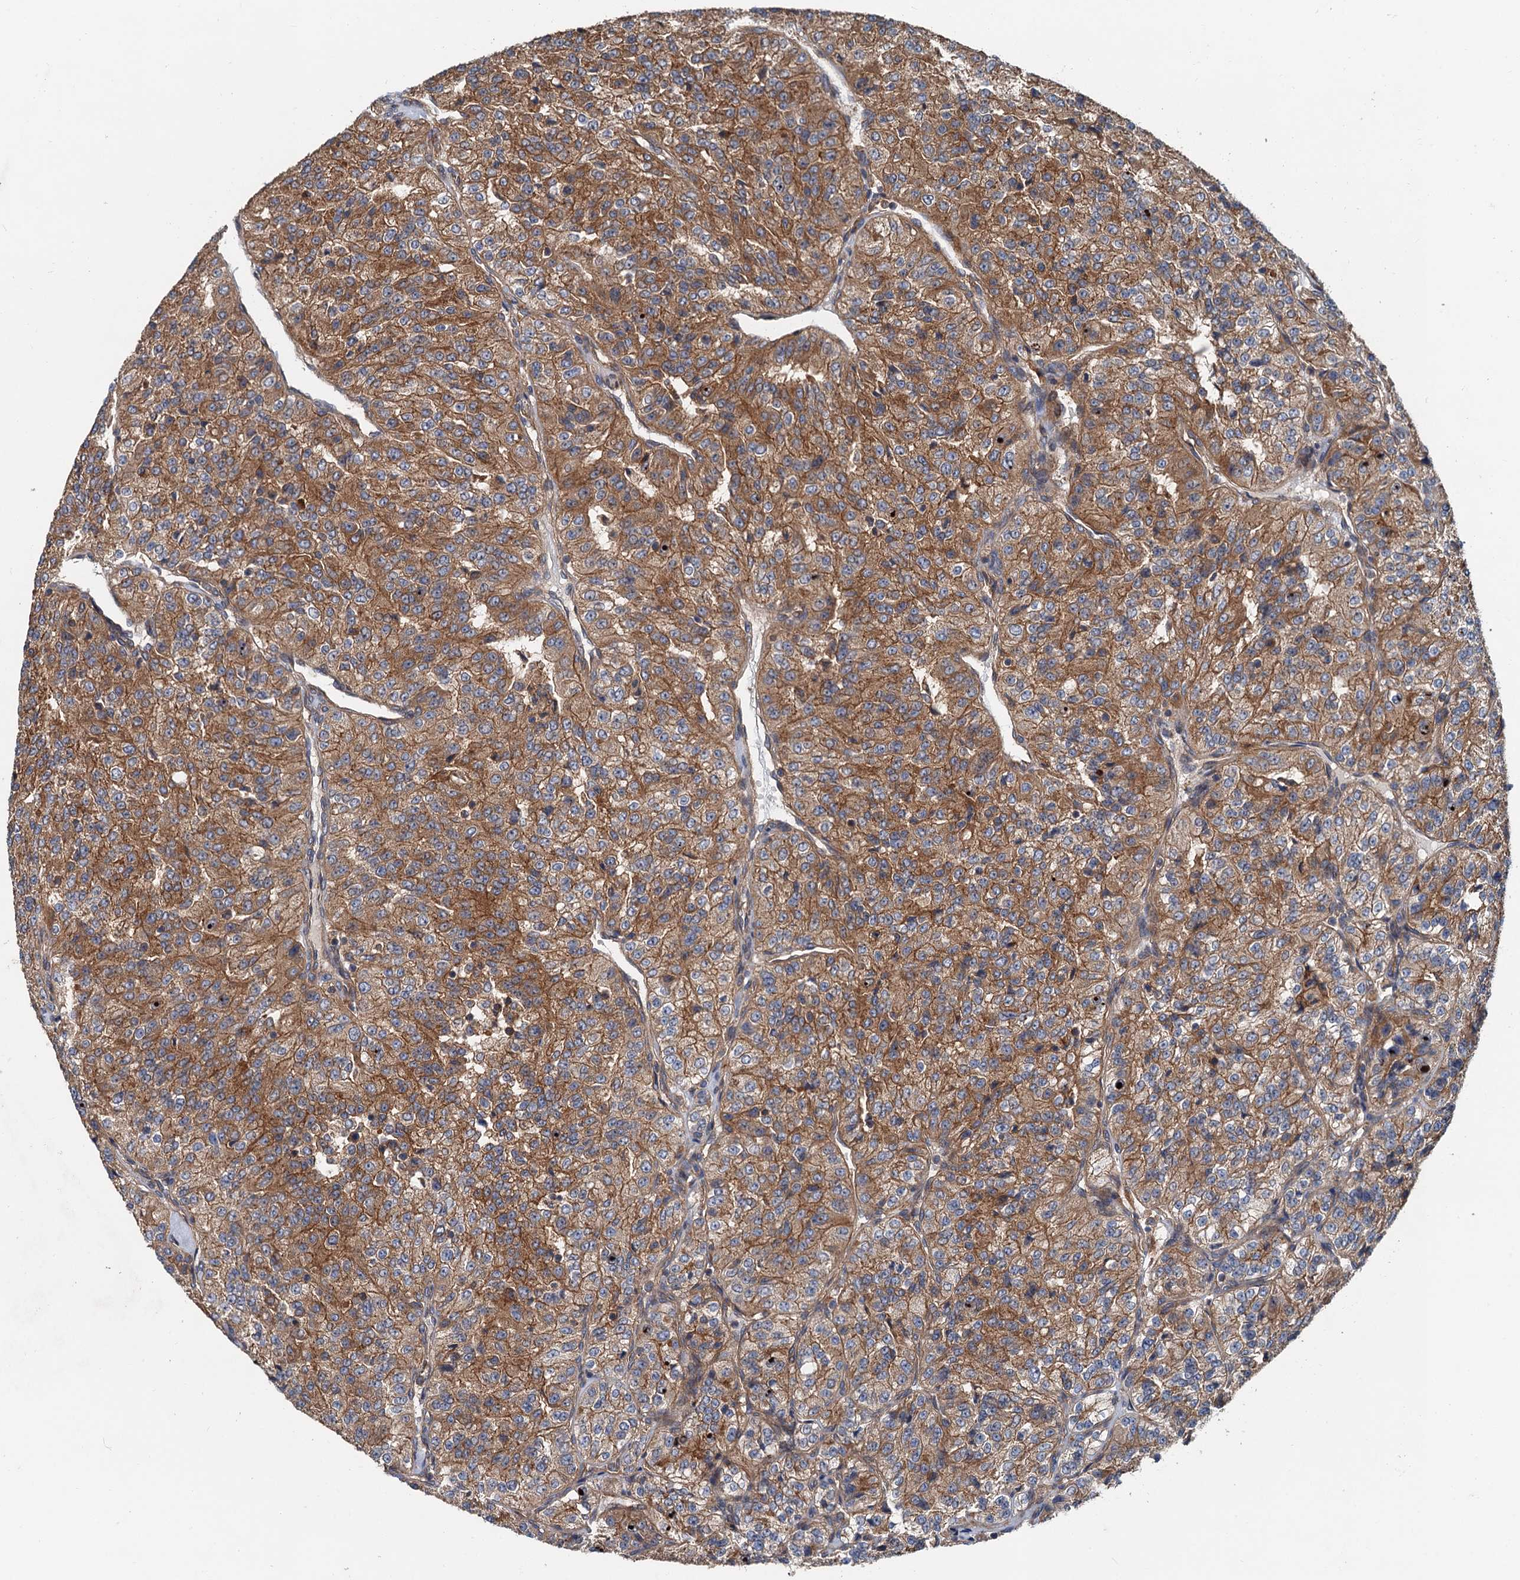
{"staining": {"intensity": "strong", "quantity": "25%-75%", "location": "cytoplasmic/membranous"}, "tissue": "renal cancer", "cell_type": "Tumor cells", "image_type": "cancer", "snomed": [{"axis": "morphology", "description": "Adenocarcinoma, NOS"}, {"axis": "topography", "description": "Kidney"}], "caption": "Renal adenocarcinoma tissue shows strong cytoplasmic/membranous expression in about 25%-75% of tumor cells", "gene": "COG3", "patient": {"sex": "female", "age": 63}}